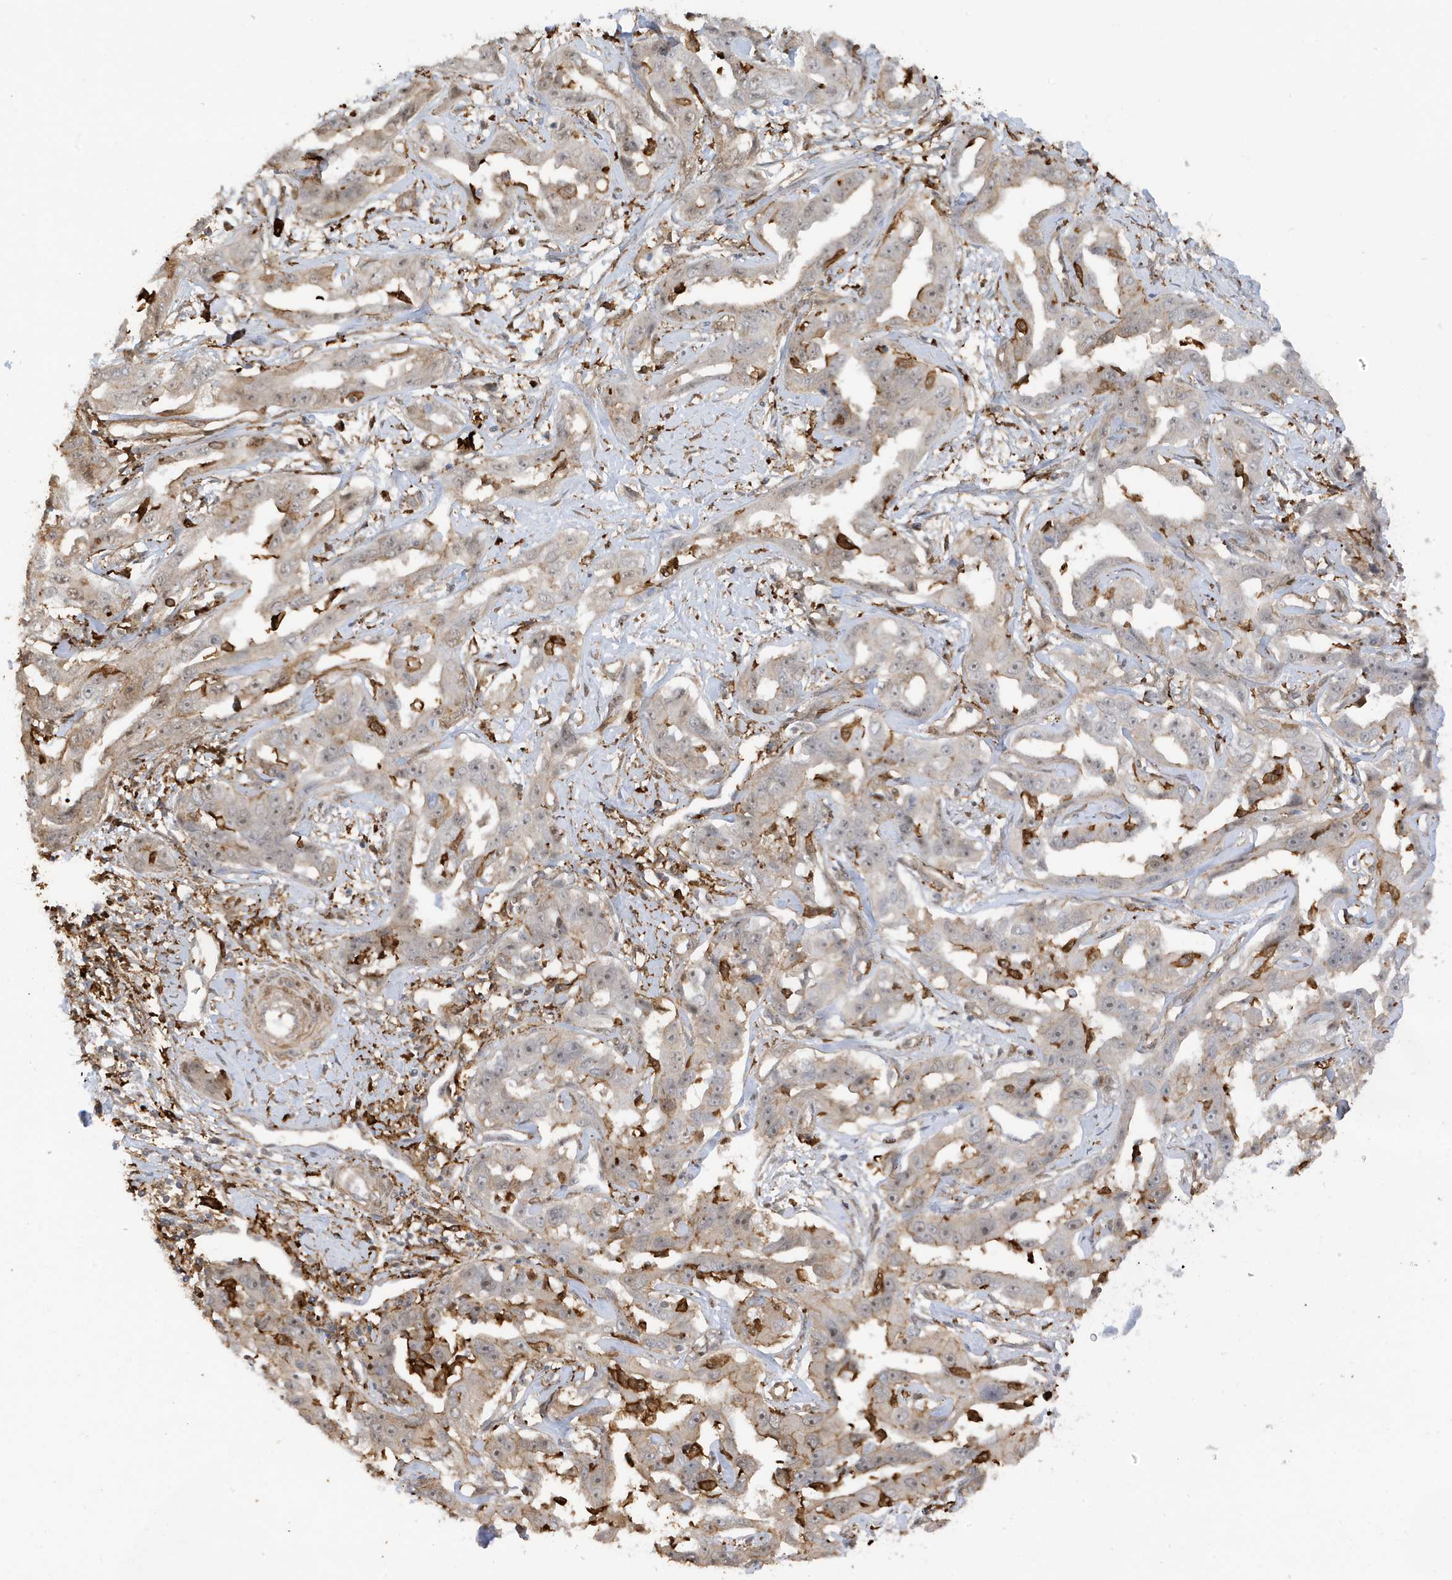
{"staining": {"intensity": "weak", "quantity": "<25%", "location": "cytoplasmic/membranous"}, "tissue": "liver cancer", "cell_type": "Tumor cells", "image_type": "cancer", "snomed": [{"axis": "morphology", "description": "Cholangiocarcinoma"}, {"axis": "topography", "description": "Liver"}], "caption": "DAB (3,3'-diaminobenzidine) immunohistochemical staining of human liver cancer (cholangiocarcinoma) demonstrates no significant staining in tumor cells.", "gene": "PHACTR2", "patient": {"sex": "male", "age": 59}}